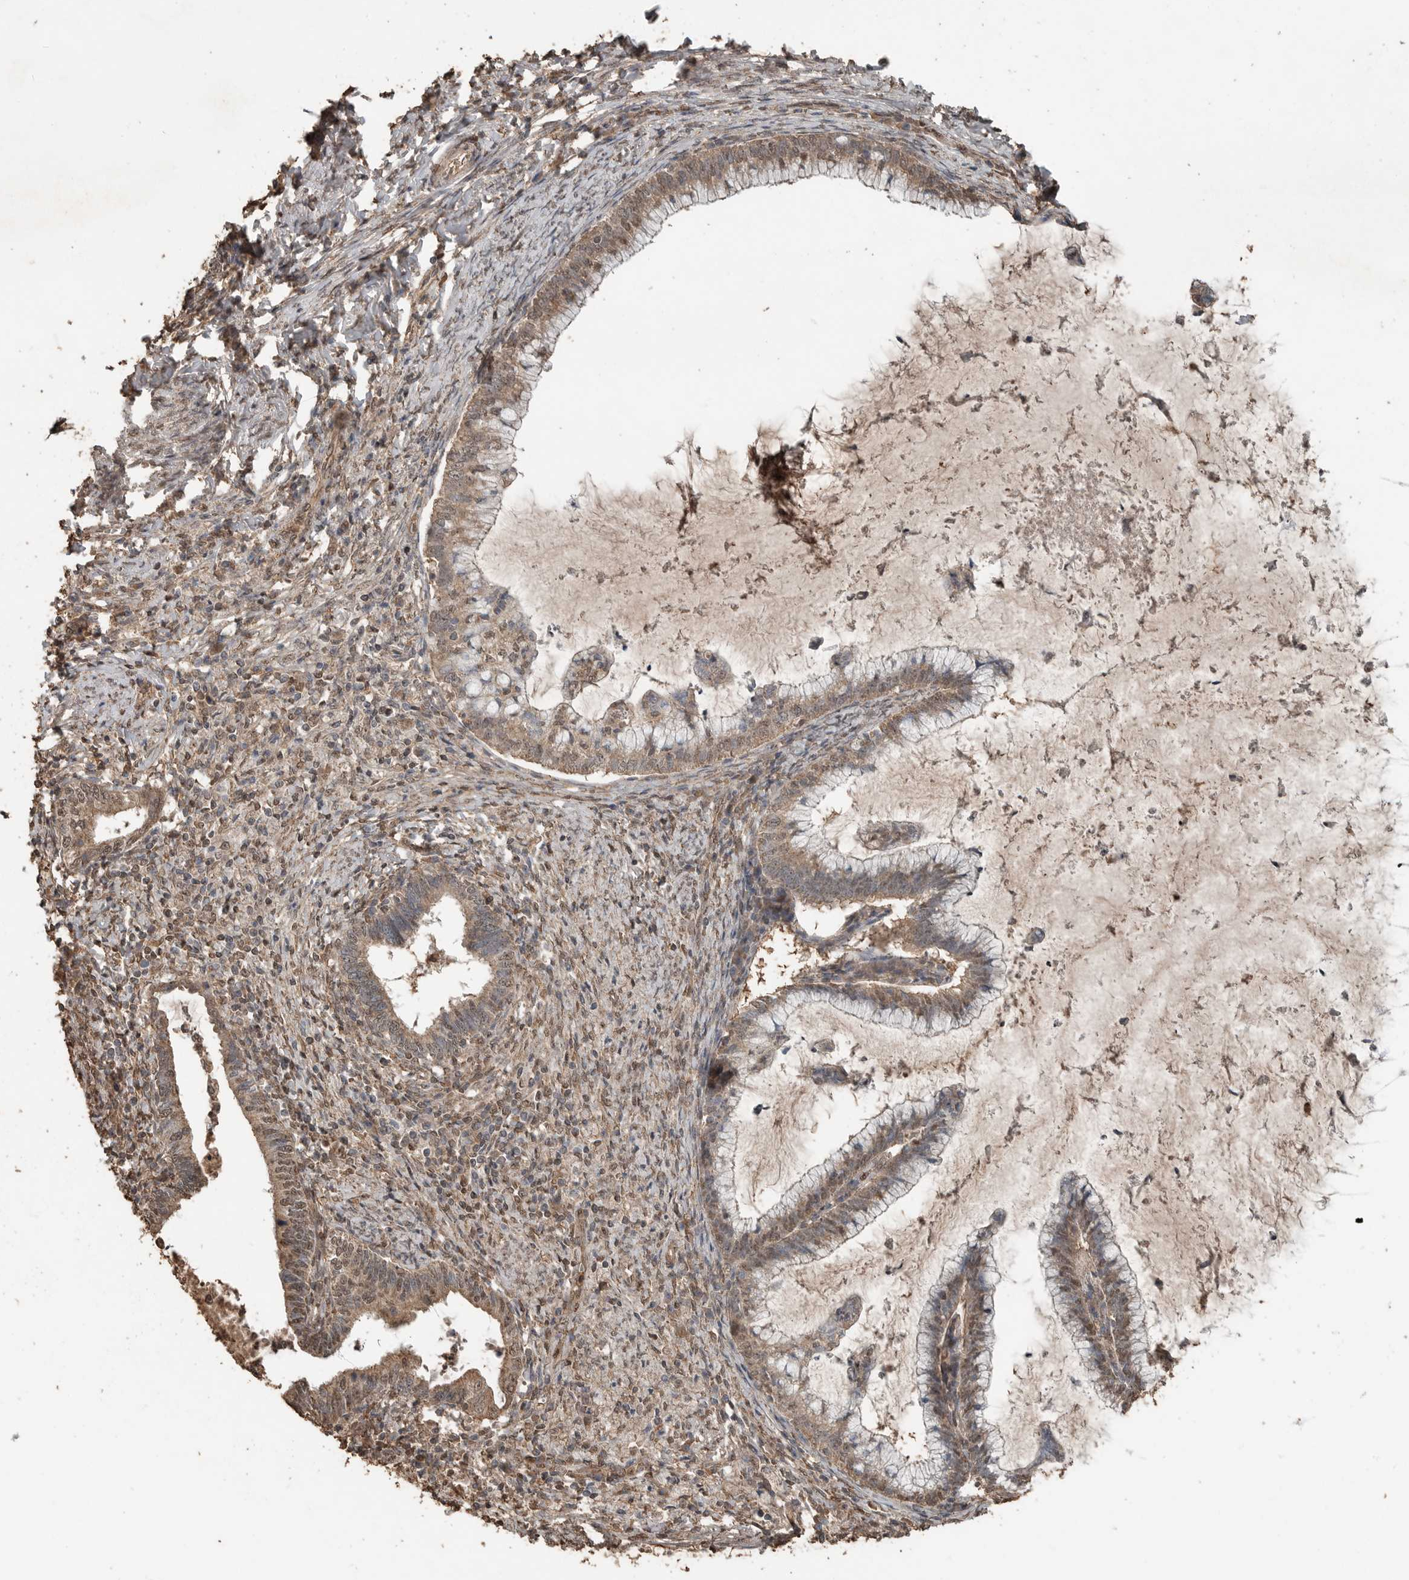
{"staining": {"intensity": "weak", "quantity": ">75%", "location": "cytoplasmic/membranous,nuclear"}, "tissue": "cervical cancer", "cell_type": "Tumor cells", "image_type": "cancer", "snomed": [{"axis": "morphology", "description": "Adenocarcinoma, NOS"}, {"axis": "topography", "description": "Cervix"}], "caption": "Immunohistochemistry (IHC) histopathology image of adenocarcinoma (cervical) stained for a protein (brown), which demonstrates low levels of weak cytoplasmic/membranous and nuclear positivity in about >75% of tumor cells.", "gene": "BLZF1", "patient": {"sex": "female", "age": 36}}